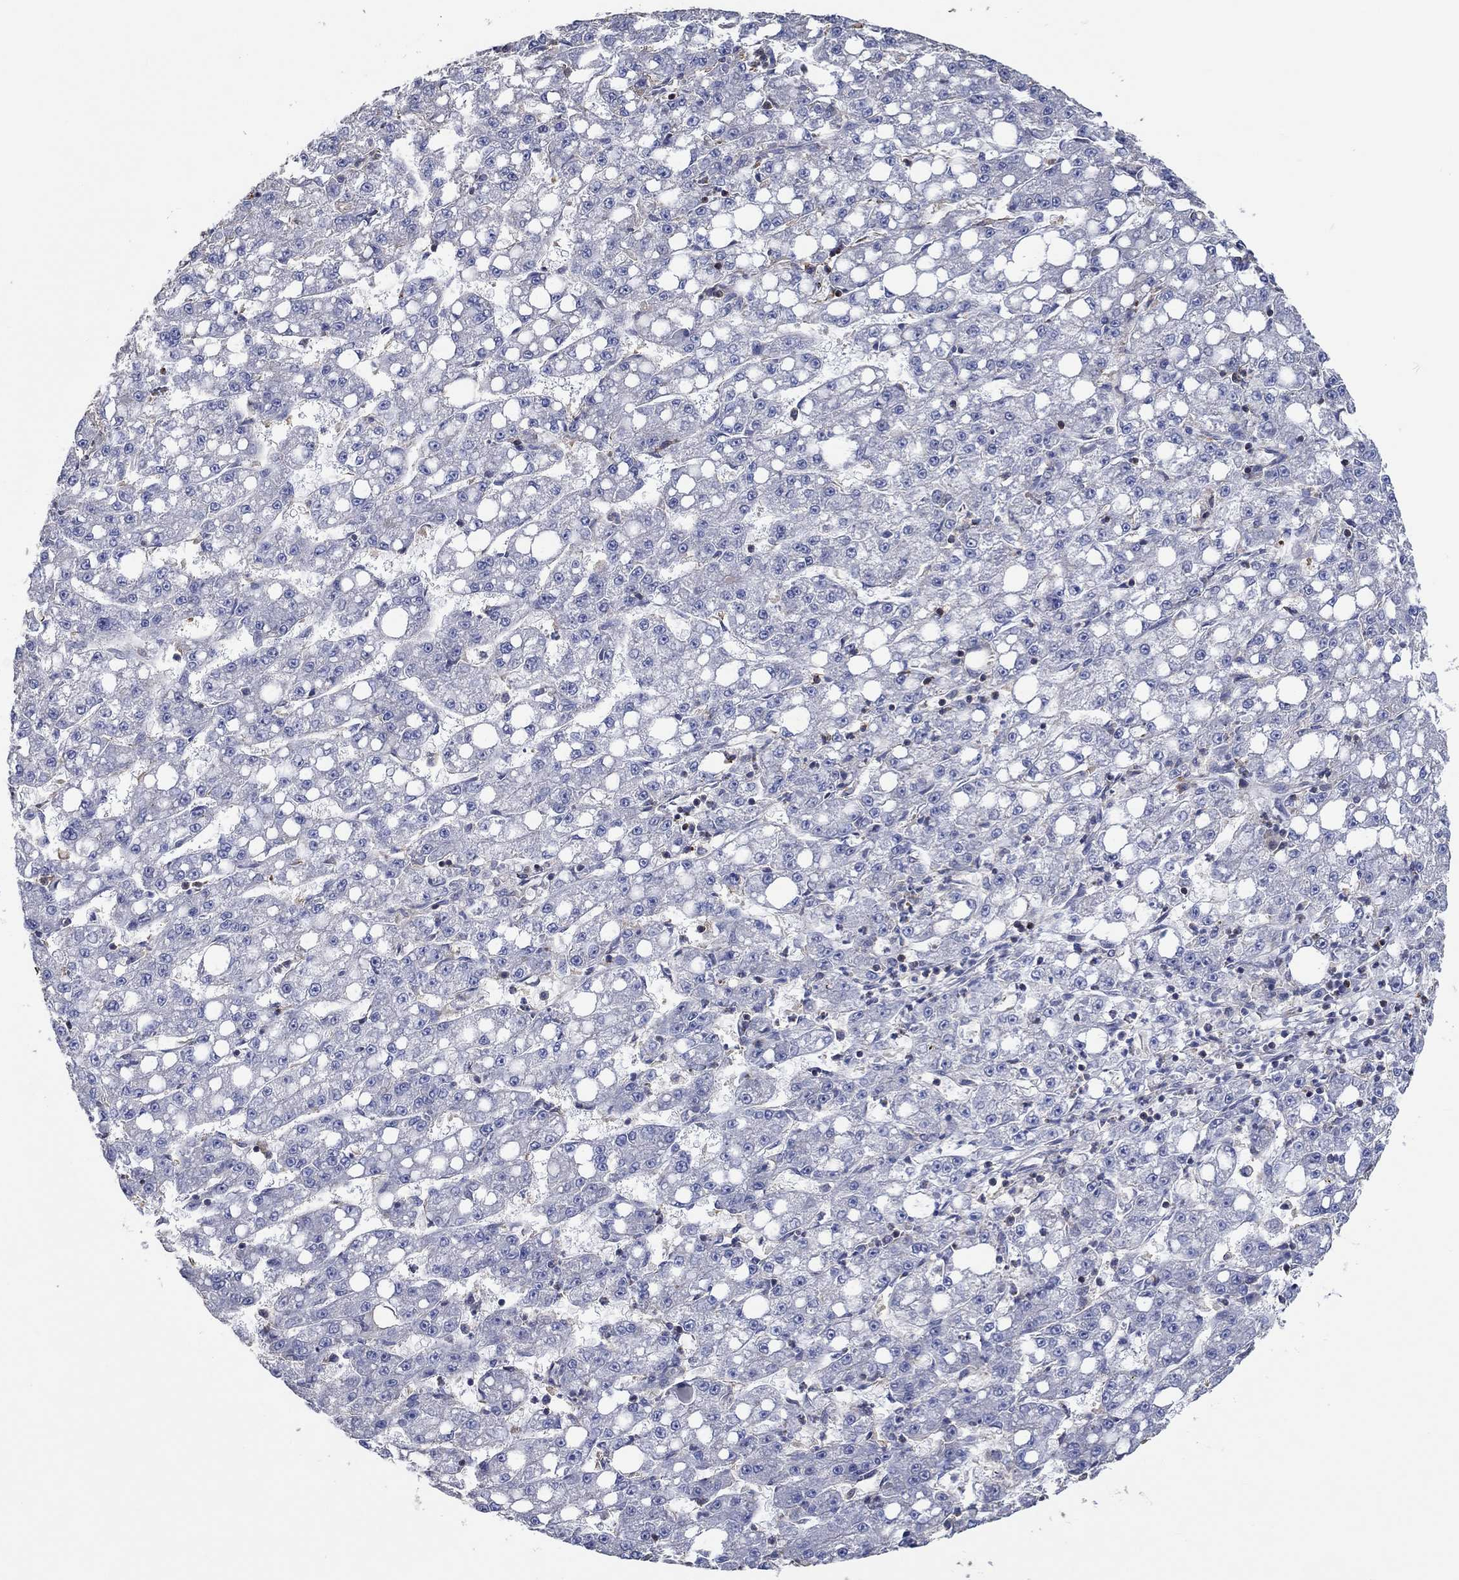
{"staining": {"intensity": "negative", "quantity": "none", "location": "none"}, "tissue": "liver cancer", "cell_type": "Tumor cells", "image_type": "cancer", "snomed": [{"axis": "morphology", "description": "Carcinoma, Hepatocellular, NOS"}, {"axis": "topography", "description": "Liver"}], "caption": "This is an immunohistochemistry (IHC) micrograph of human hepatocellular carcinoma (liver). There is no staining in tumor cells.", "gene": "TNFAIP8L3", "patient": {"sex": "female", "age": 65}}